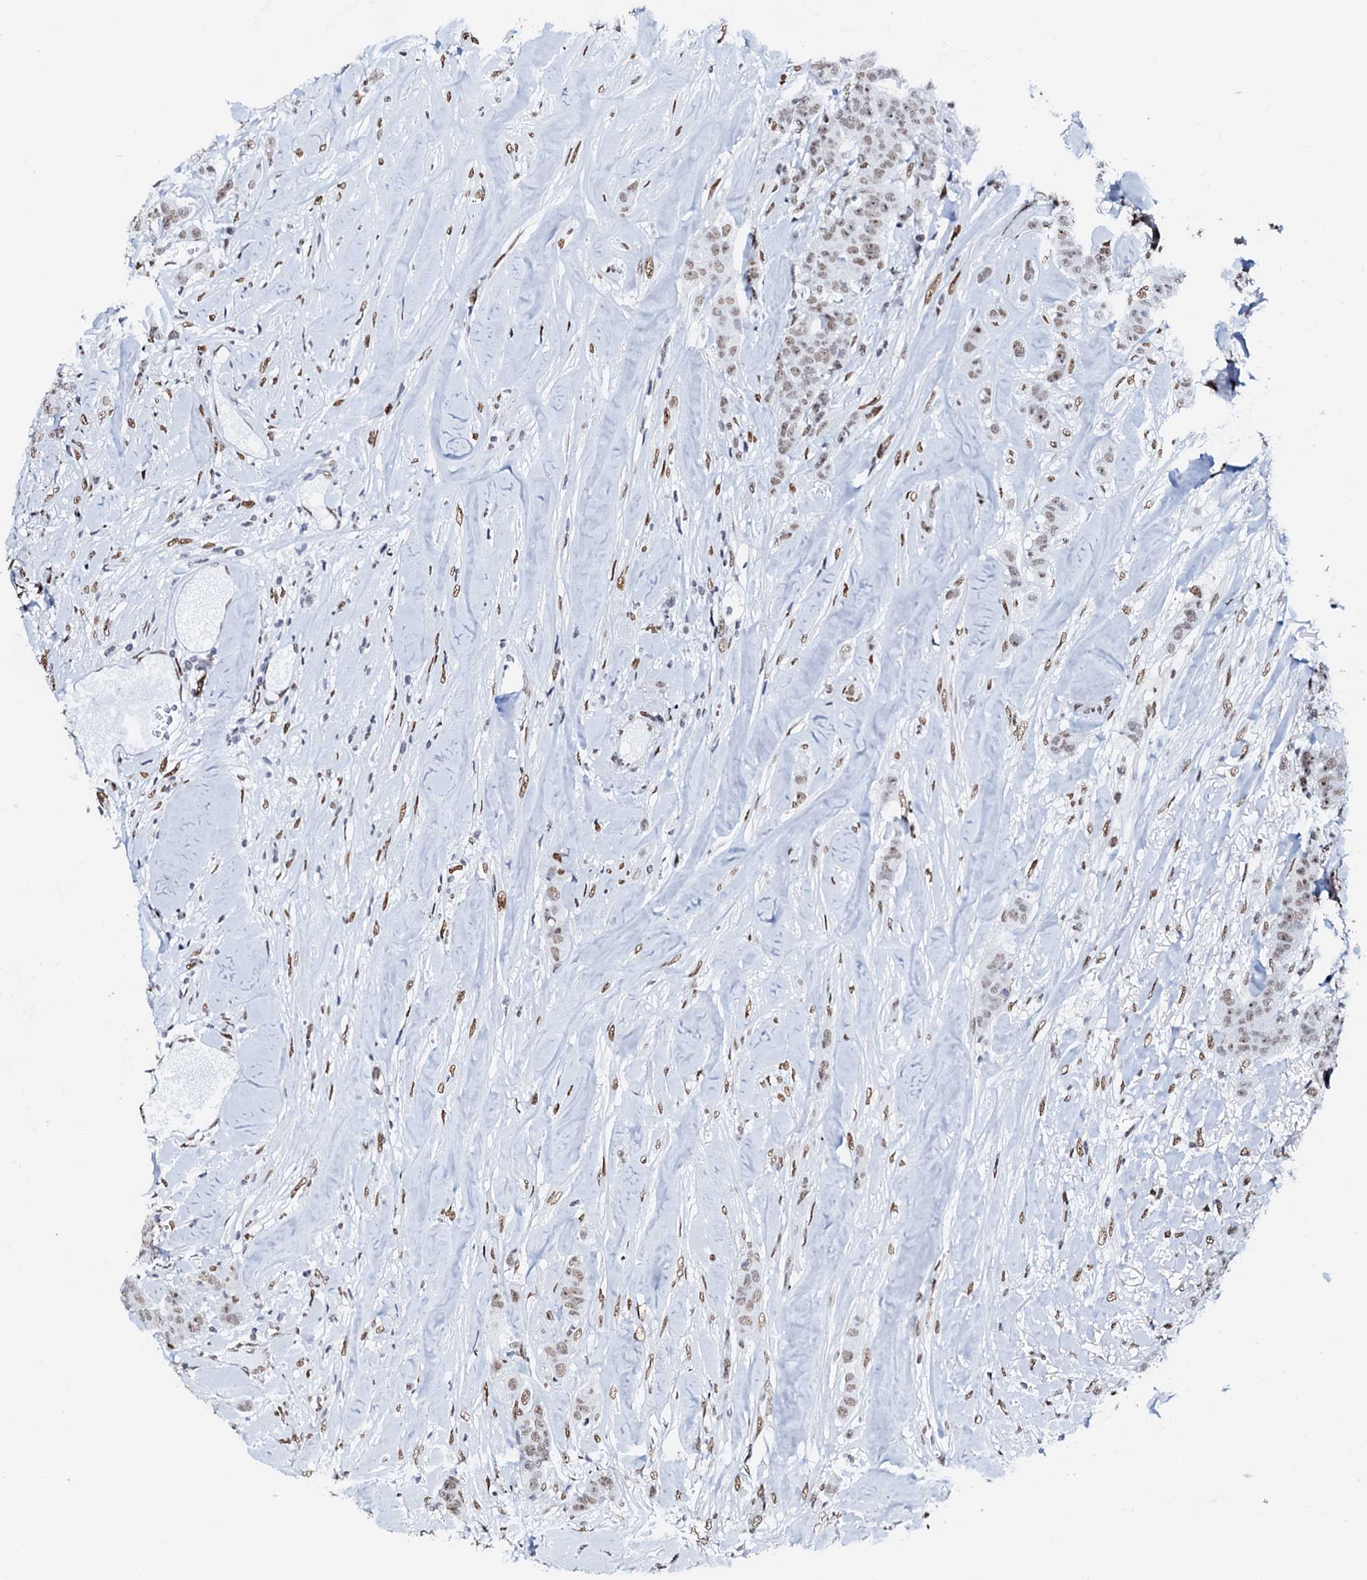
{"staining": {"intensity": "moderate", "quantity": ">75%", "location": "nuclear"}, "tissue": "breast cancer", "cell_type": "Tumor cells", "image_type": "cancer", "snomed": [{"axis": "morphology", "description": "Duct carcinoma"}, {"axis": "topography", "description": "Breast"}], "caption": "Tumor cells display moderate nuclear staining in approximately >75% of cells in breast cancer (infiltrating ductal carcinoma). (Brightfield microscopy of DAB IHC at high magnification).", "gene": "NKAPD1", "patient": {"sex": "female", "age": 40}}